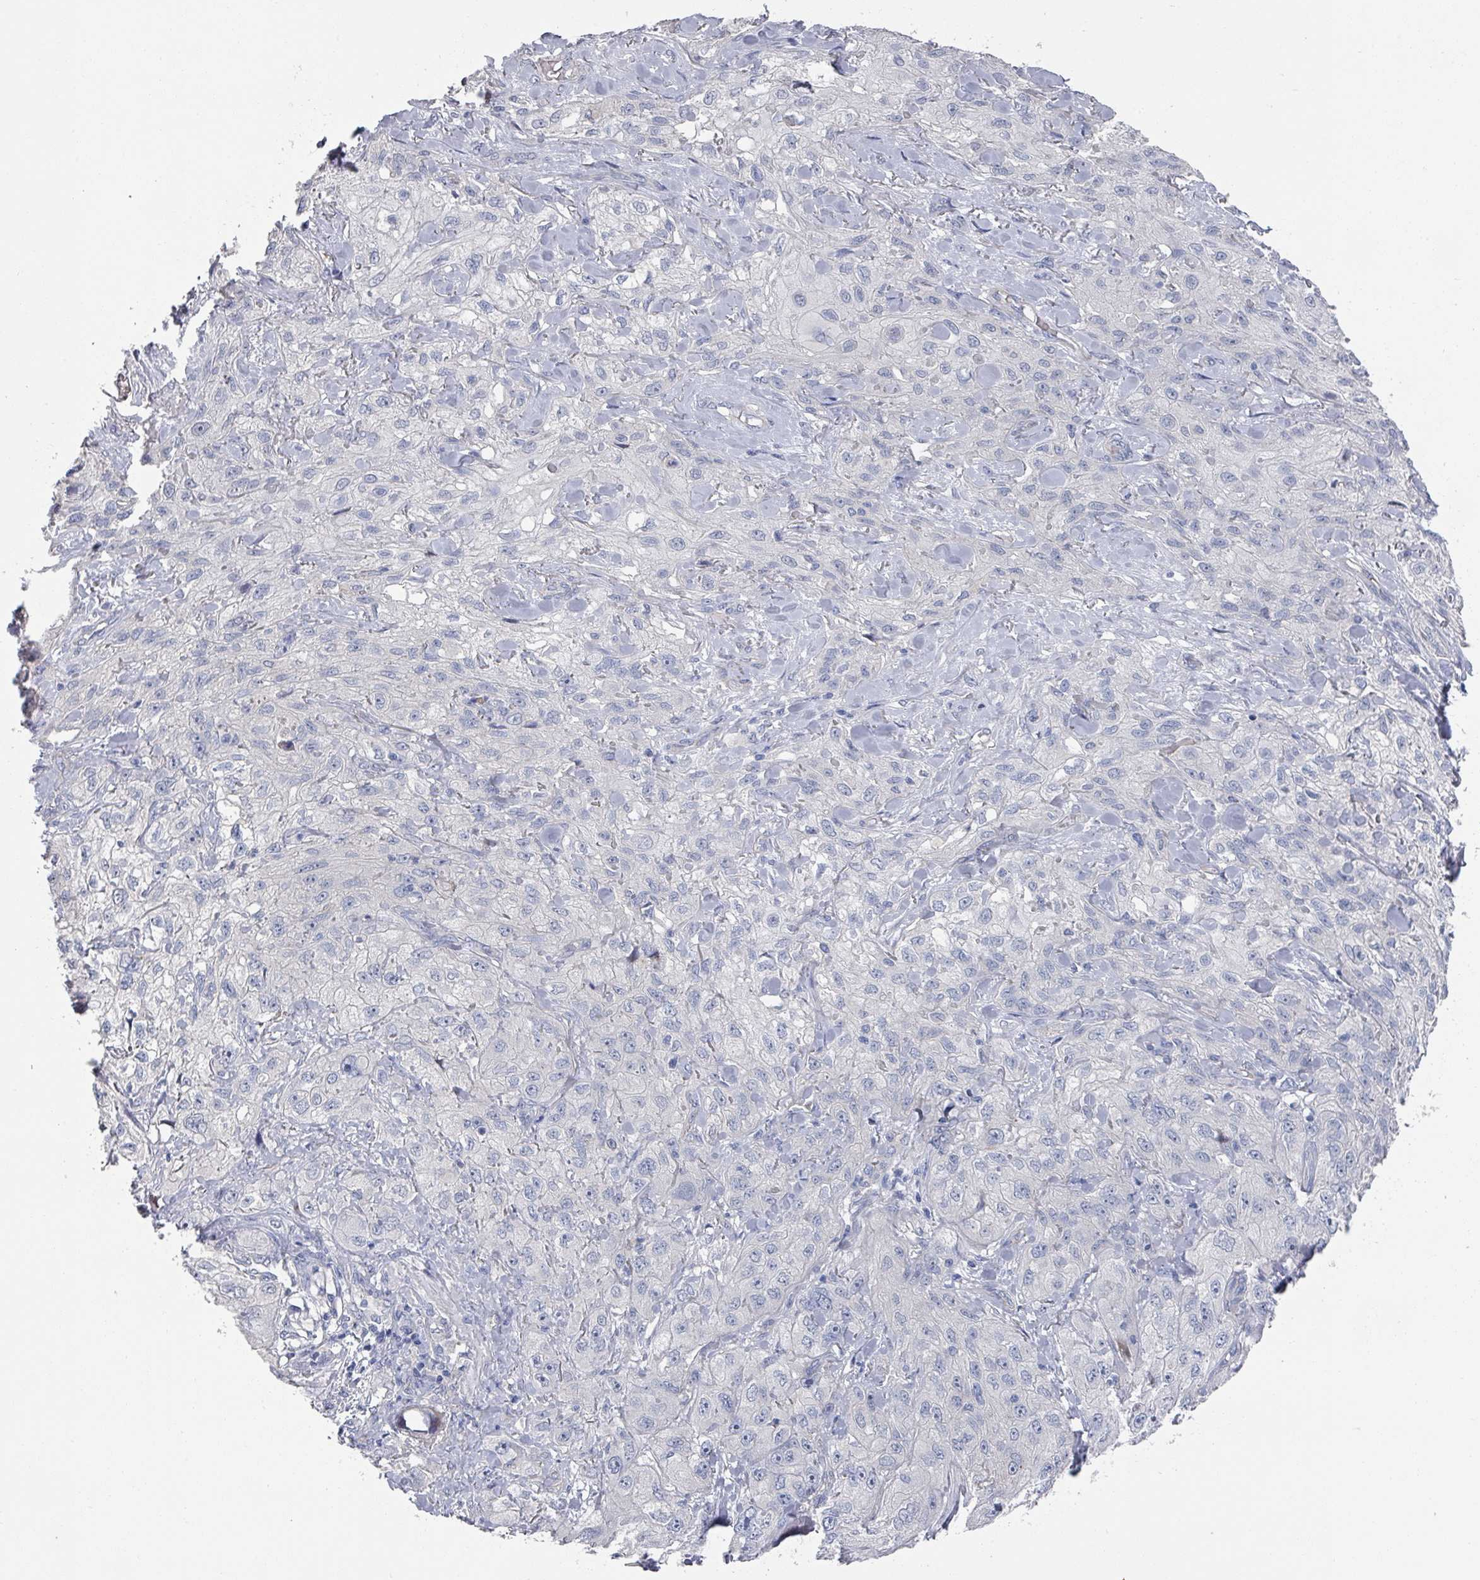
{"staining": {"intensity": "negative", "quantity": "none", "location": "none"}, "tissue": "skin cancer", "cell_type": "Tumor cells", "image_type": "cancer", "snomed": [{"axis": "morphology", "description": "Squamous cell carcinoma, NOS"}, {"axis": "topography", "description": "Skin"}, {"axis": "topography", "description": "Vulva"}], "caption": "Immunohistochemical staining of squamous cell carcinoma (skin) reveals no significant positivity in tumor cells.", "gene": "EFL1", "patient": {"sex": "female", "age": 86}}